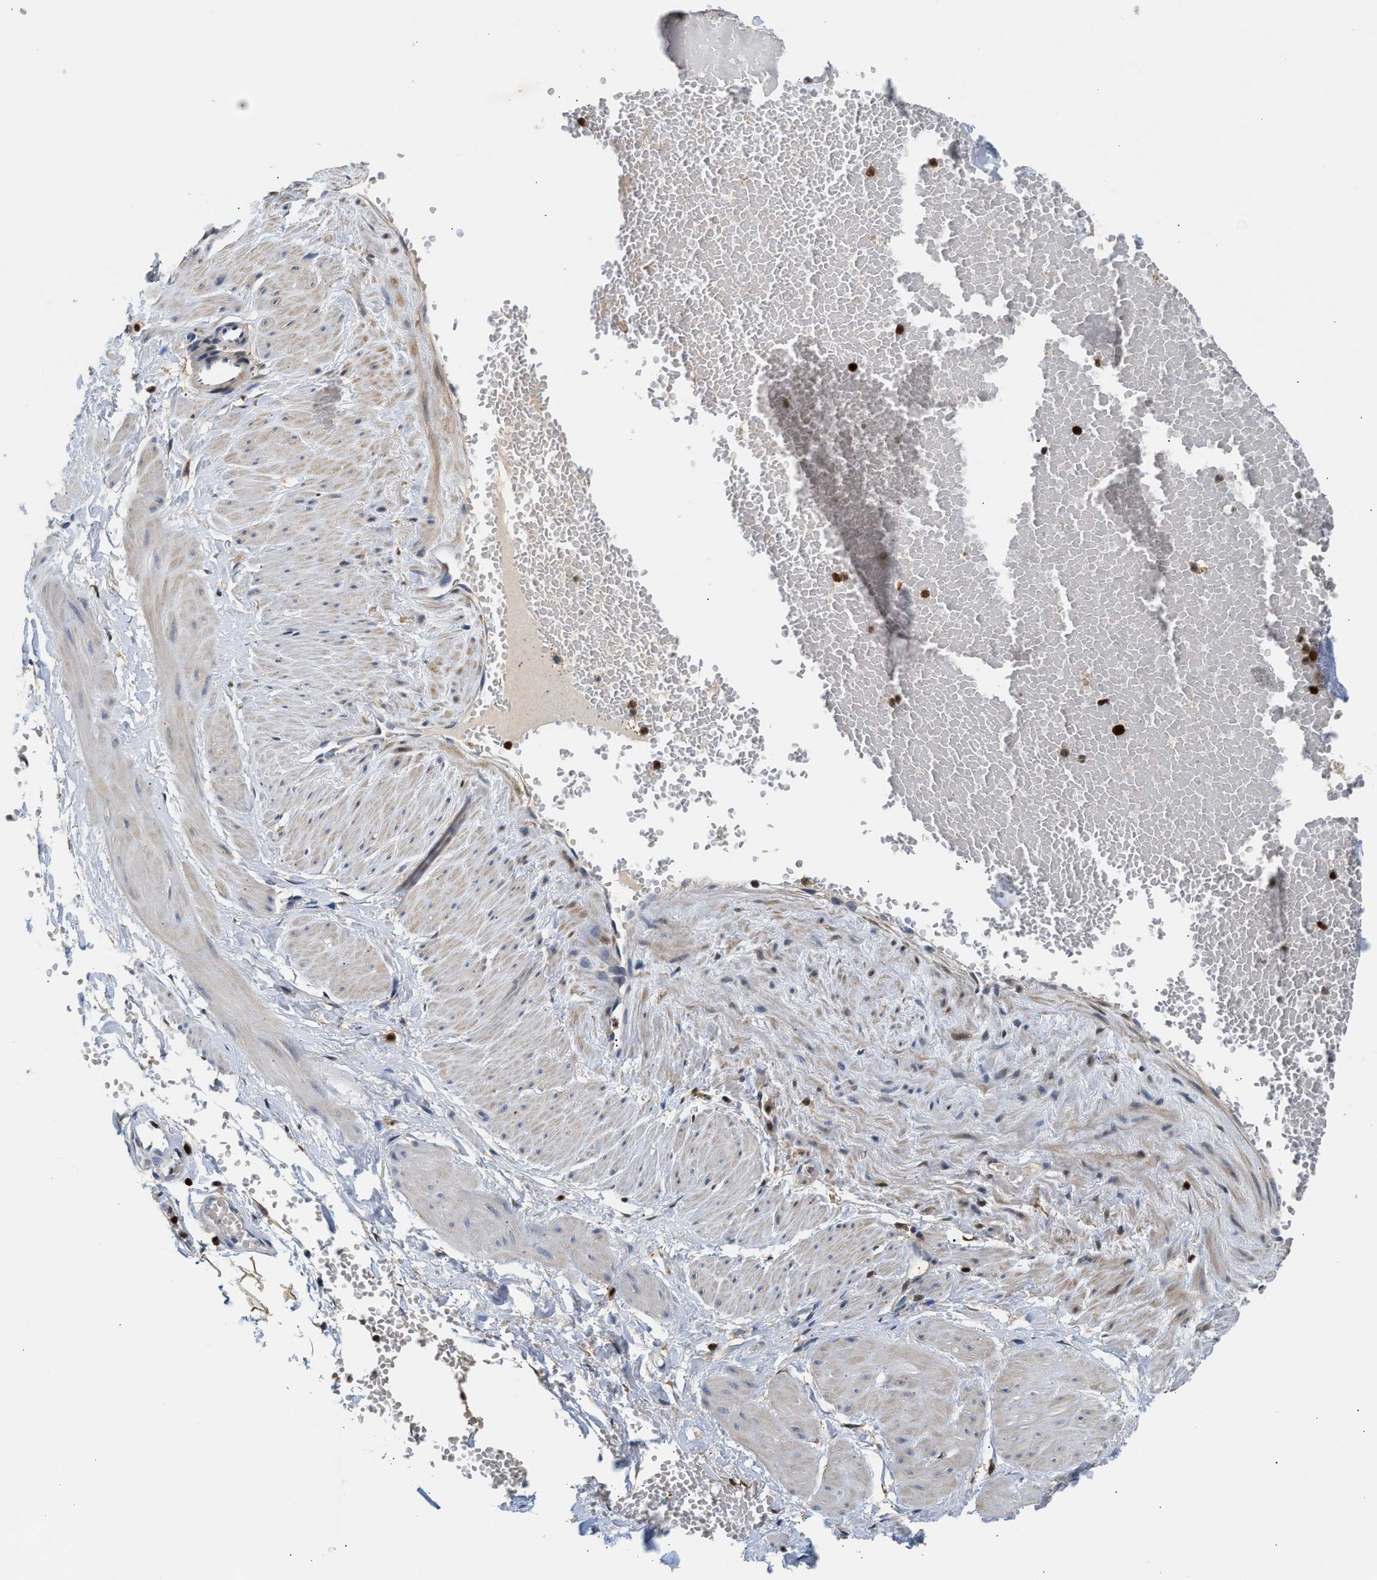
{"staining": {"intensity": "moderate", "quantity": "25%-75%", "location": "cytoplasmic/membranous"}, "tissue": "adipose tissue", "cell_type": "Adipocytes", "image_type": "normal", "snomed": [{"axis": "morphology", "description": "Normal tissue, NOS"}, {"axis": "topography", "description": "Soft tissue"}], "caption": "Adipocytes reveal moderate cytoplasmic/membranous expression in approximately 25%-75% of cells in benign adipose tissue.", "gene": "SLIT2", "patient": {"sex": "male", "age": 72}}